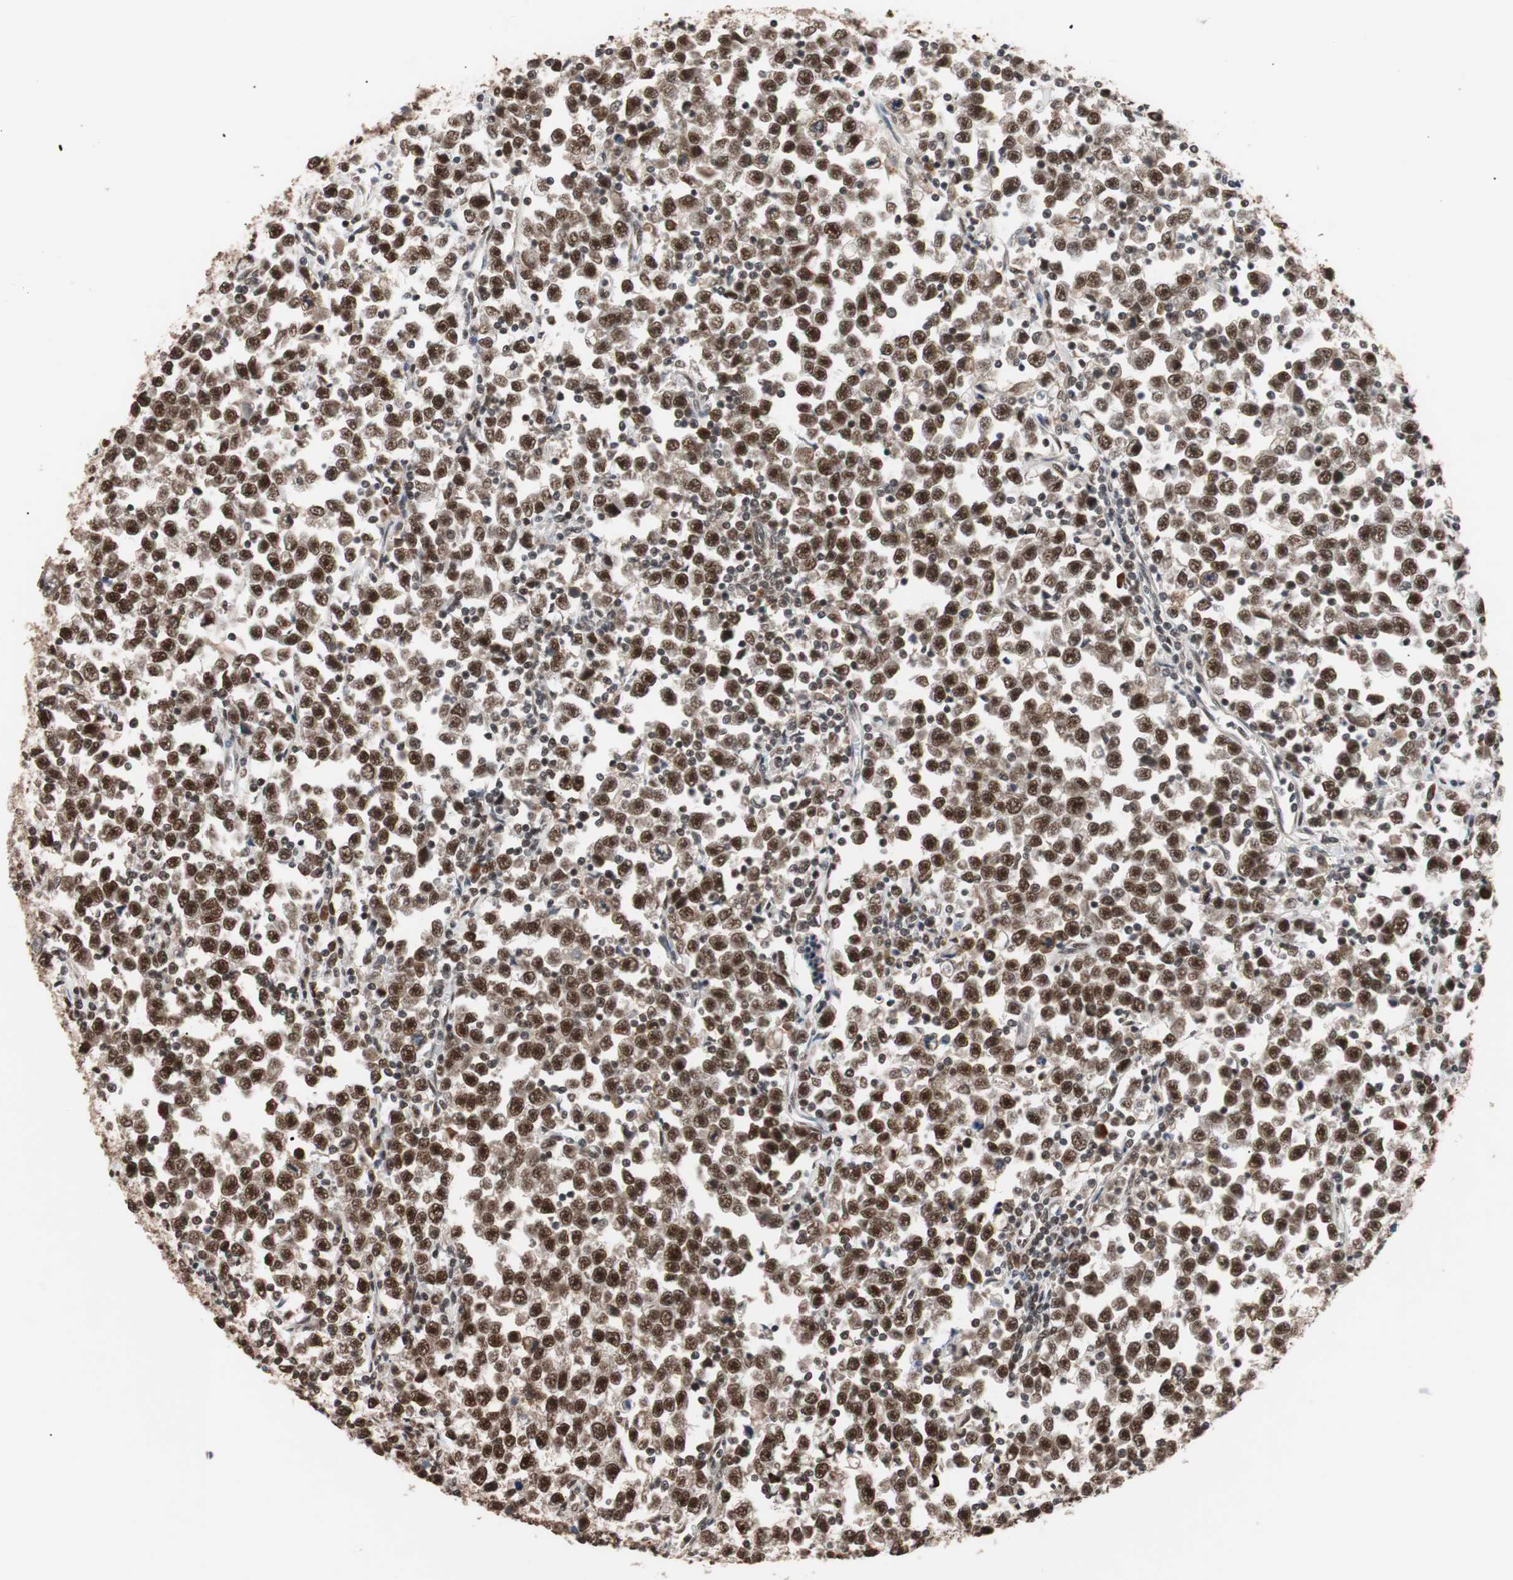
{"staining": {"intensity": "strong", "quantity": ">75%", "location": "cytoplasmic/membranous,nuclear"}, "tissue": "testis cancer", "cell_type": "Tumor cells", "image_type": "cancer", "snomed": [{"axis": "morphology", "description": "Seminoma, NOS"}, {"axis": "topography", "description": "Testis"}], "caption": "About >75% of tumor cells in human testis cancer (seminoma) exhibit strong cytoplasmic/membranous and nuclear protein positivity as visualized by brown immunohistochemical staining.", "gene": "CHAMP1", "patient": {"sex": "male", "age": 43}}